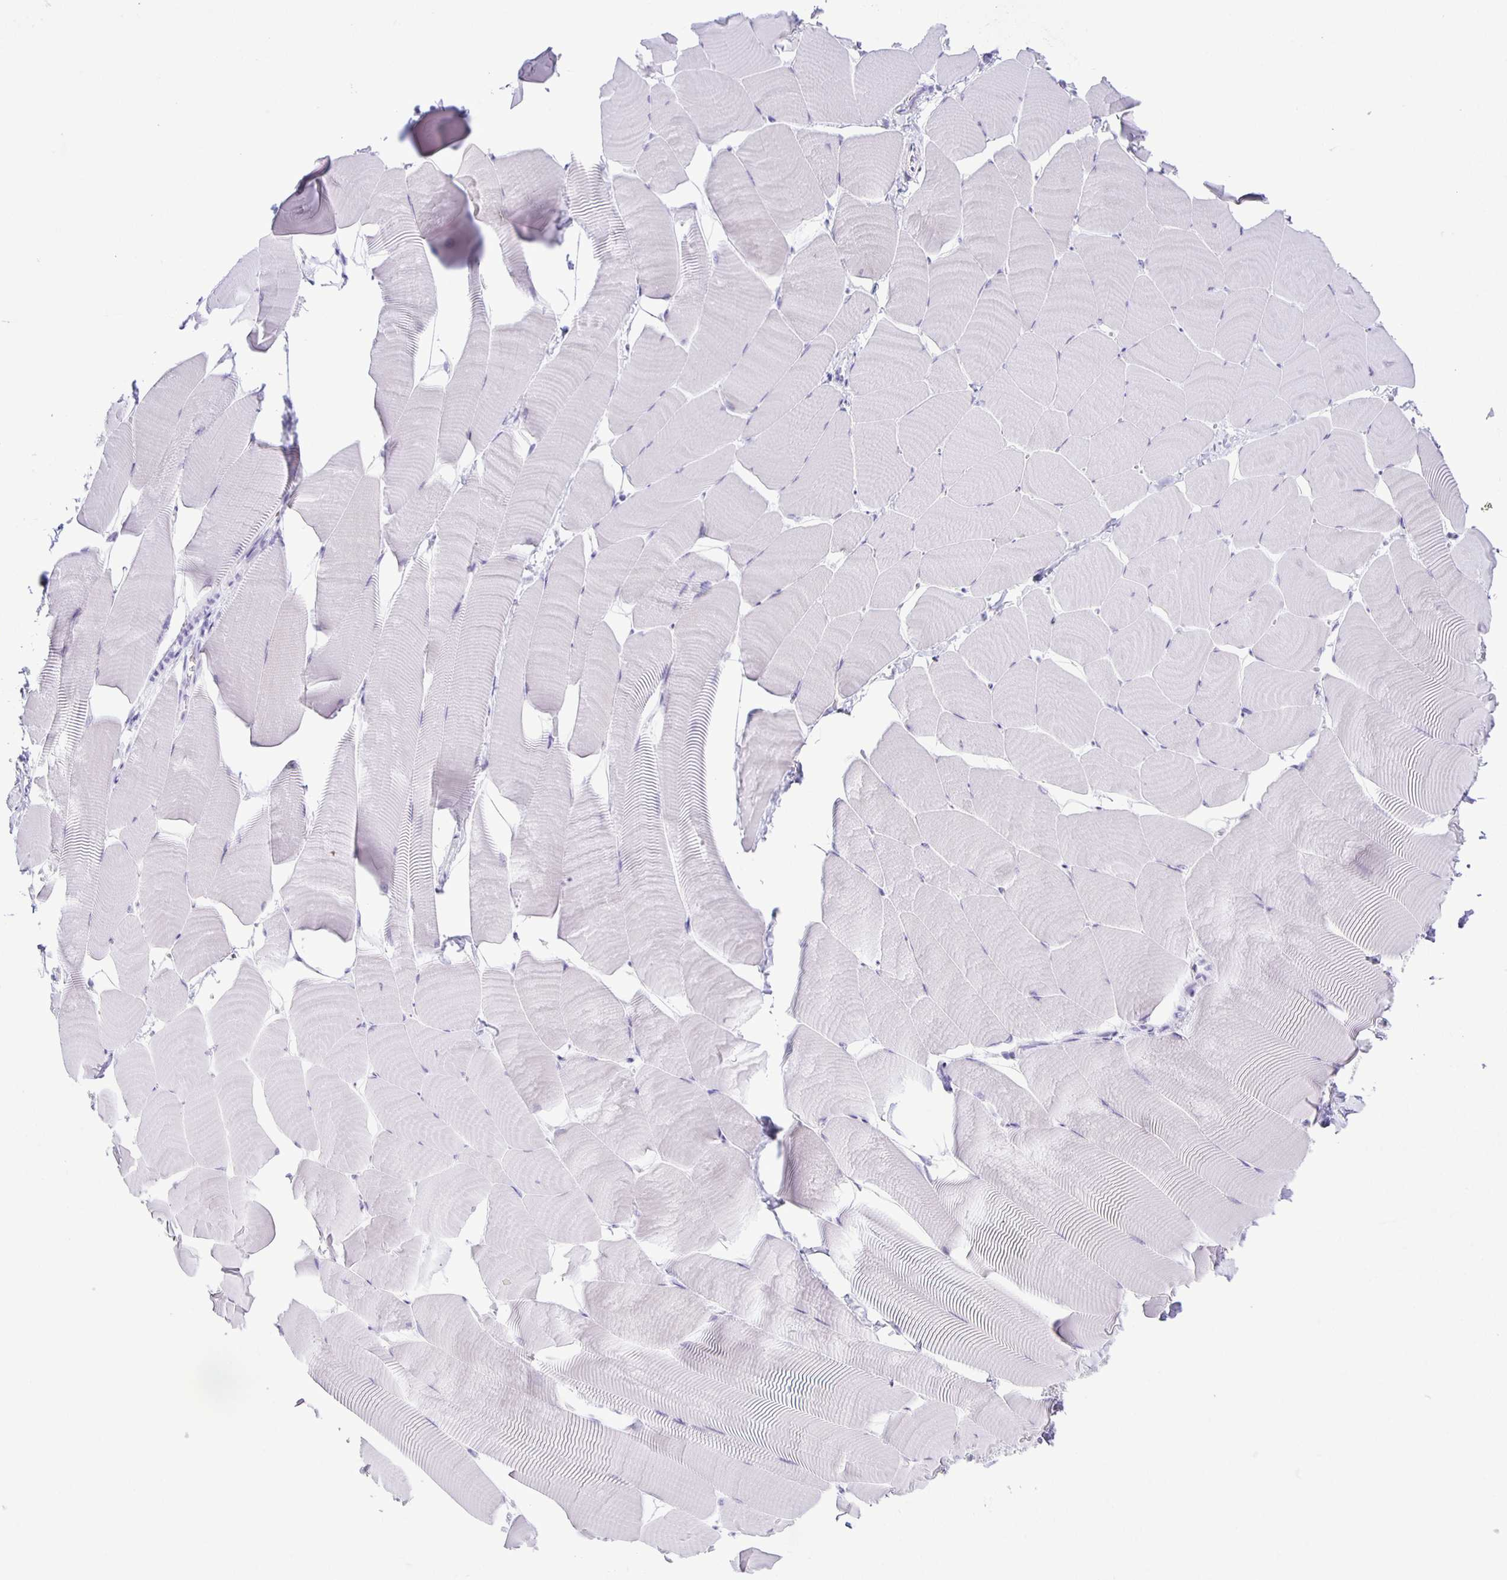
{"staining": {"intensity": "negative", "quantity": "none", "location": "none"}, "tissue": "skeletal muscle", "cell_type": "Myocytes", "image_type": "normal", "snomed": [{"axis": "morphology", "description": "Normal tissue, NOS"}, {"axis": "topography", "description": "Skeletal muscle"}], "caption": "The IHC image has no significant staining in myocytes of skeletal muscle. (DAB (3,3'-diaminobenzidine) IHC visualized using brightfield microscopy, high magnification).", "gene": "EZHIP", "patient": {"sex": "male", "age": 25}}